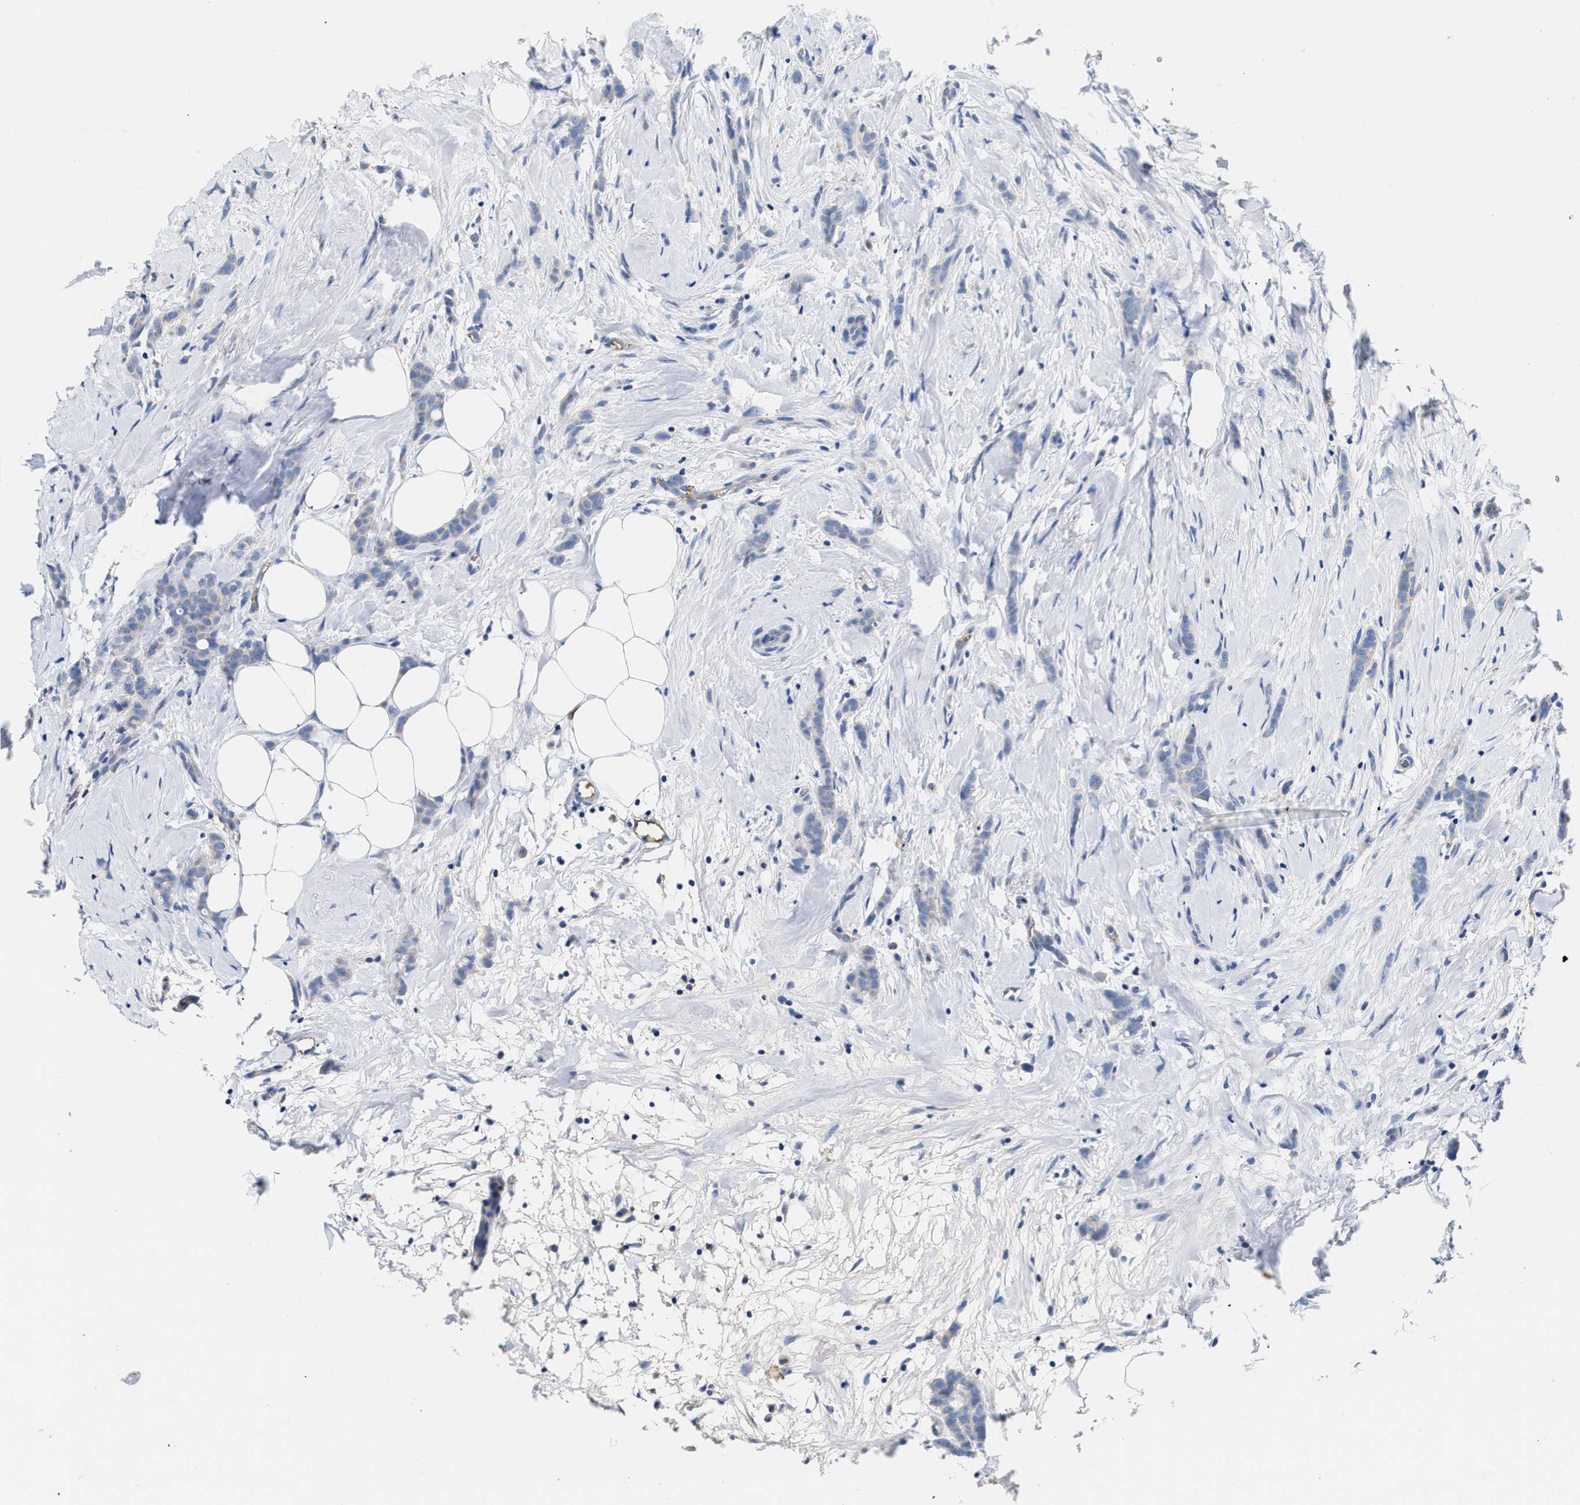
{"staining": {"intensity": "negative", "quantity": "none", "location": "none"}, "tissue": "breast cancer", "cell_type": "Tumor cells", "image_type": "cancer", "snomed": [{"axis": "morphology", "description": "Lobular carcinoma, in situ"}, {"axis": "morphology", "description": "Lobular carcinoma"}, {"axis": "topography", "description": "Breast"}], "caption": "Tumor cells are negative for brown protein staining in breast cancer (lobular carcinoma). (DAB immunohistochemistry (IHC) with hematoxylin counter stain).", "gene": "TUT7", "patient": {"sex": "female", "age": 41}}